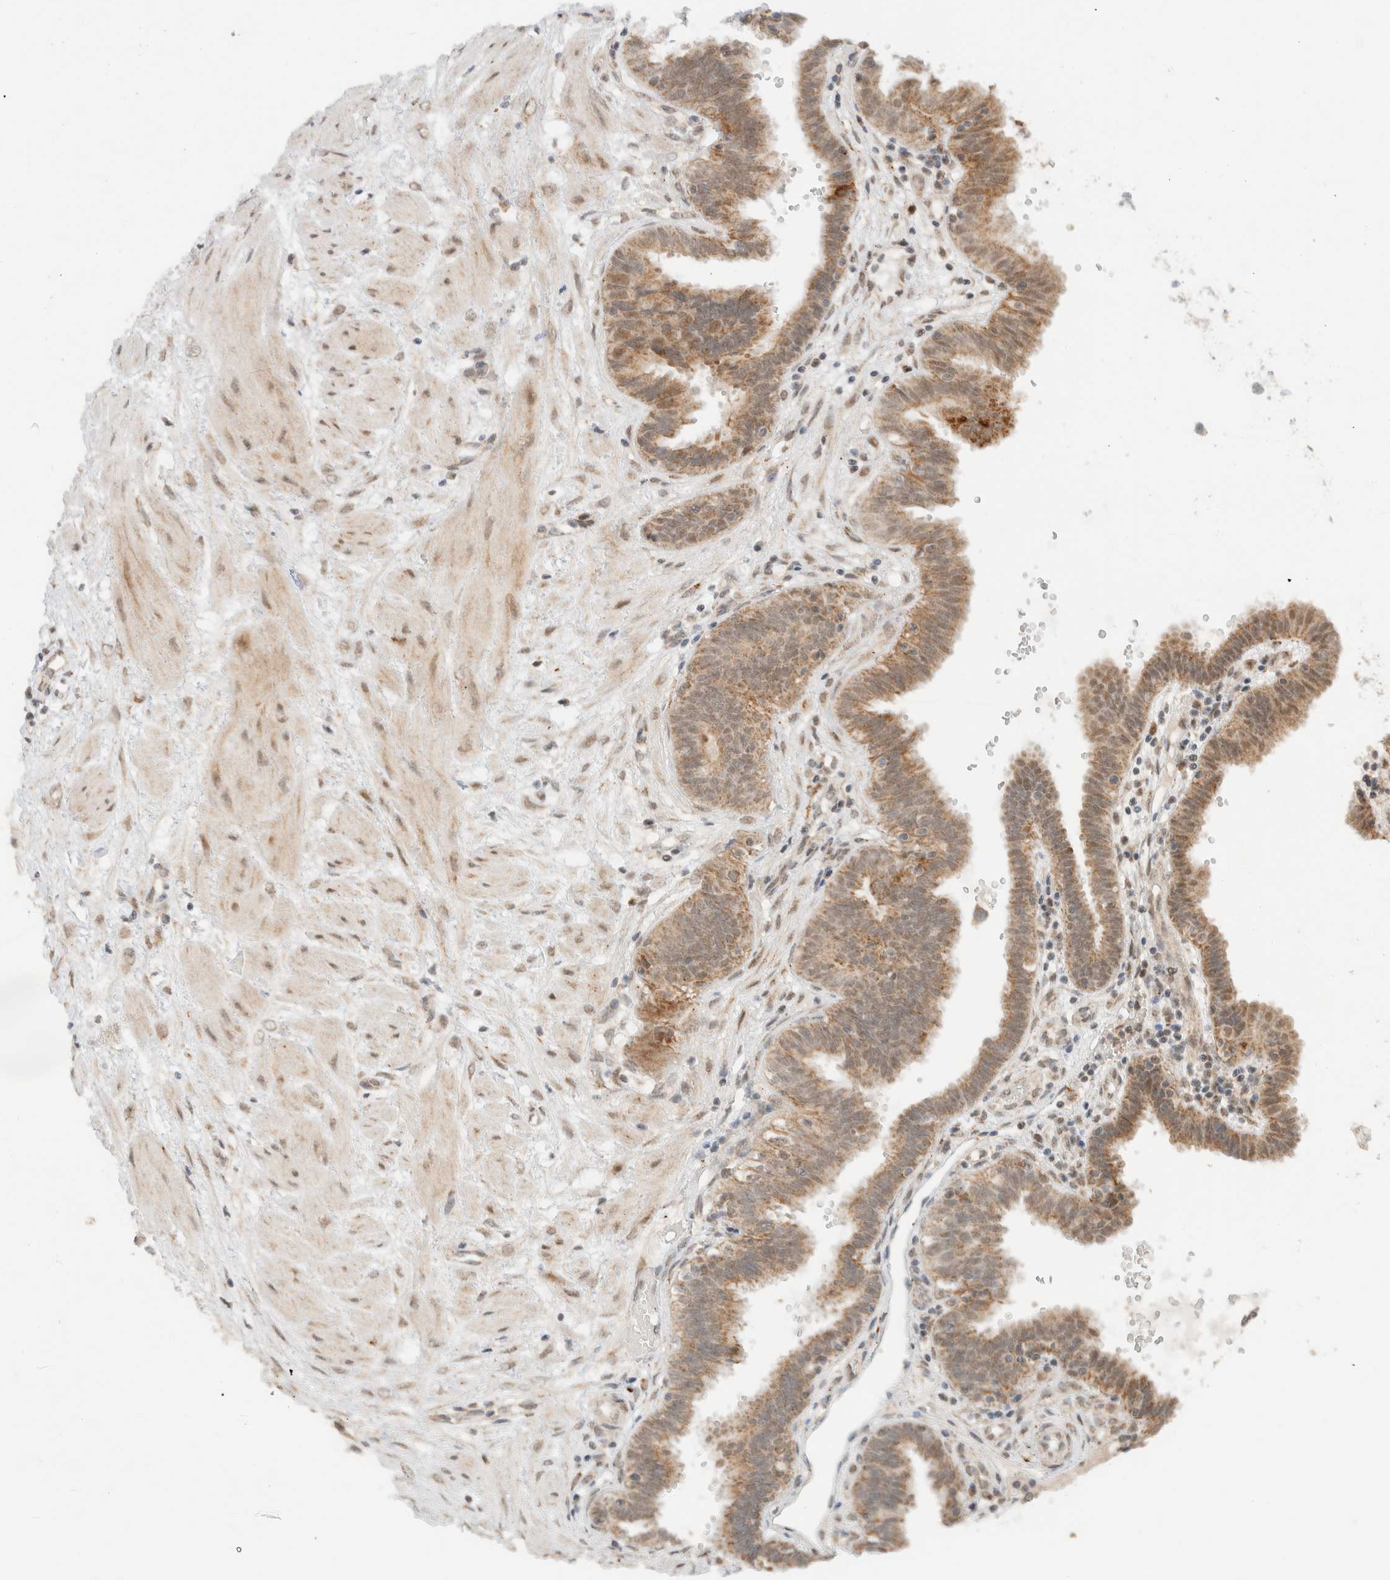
{"staining": {"intensity": "moderate", "quantity": ">75%", "location": "cytoplasmic/membranous"}, "tissue": "fallopian tube", "cell_type": "Glandular cells", "image_type": "normal", "snomed": [{"axis": "morphology", "description": "Normal tissue, NOS"}, {"axis": "topography", "description": "Fallopian tube"}, {"axis": "topography", "description": "Placenta"}], "caption": "Glandular cells demonstrate medium levels of moderate cytoplasmic/membranous positivity in about >75% of cells in normal human fallopian tube.", "gene": "MRPL41", "patient": {"sex": "female", "age": 32}}